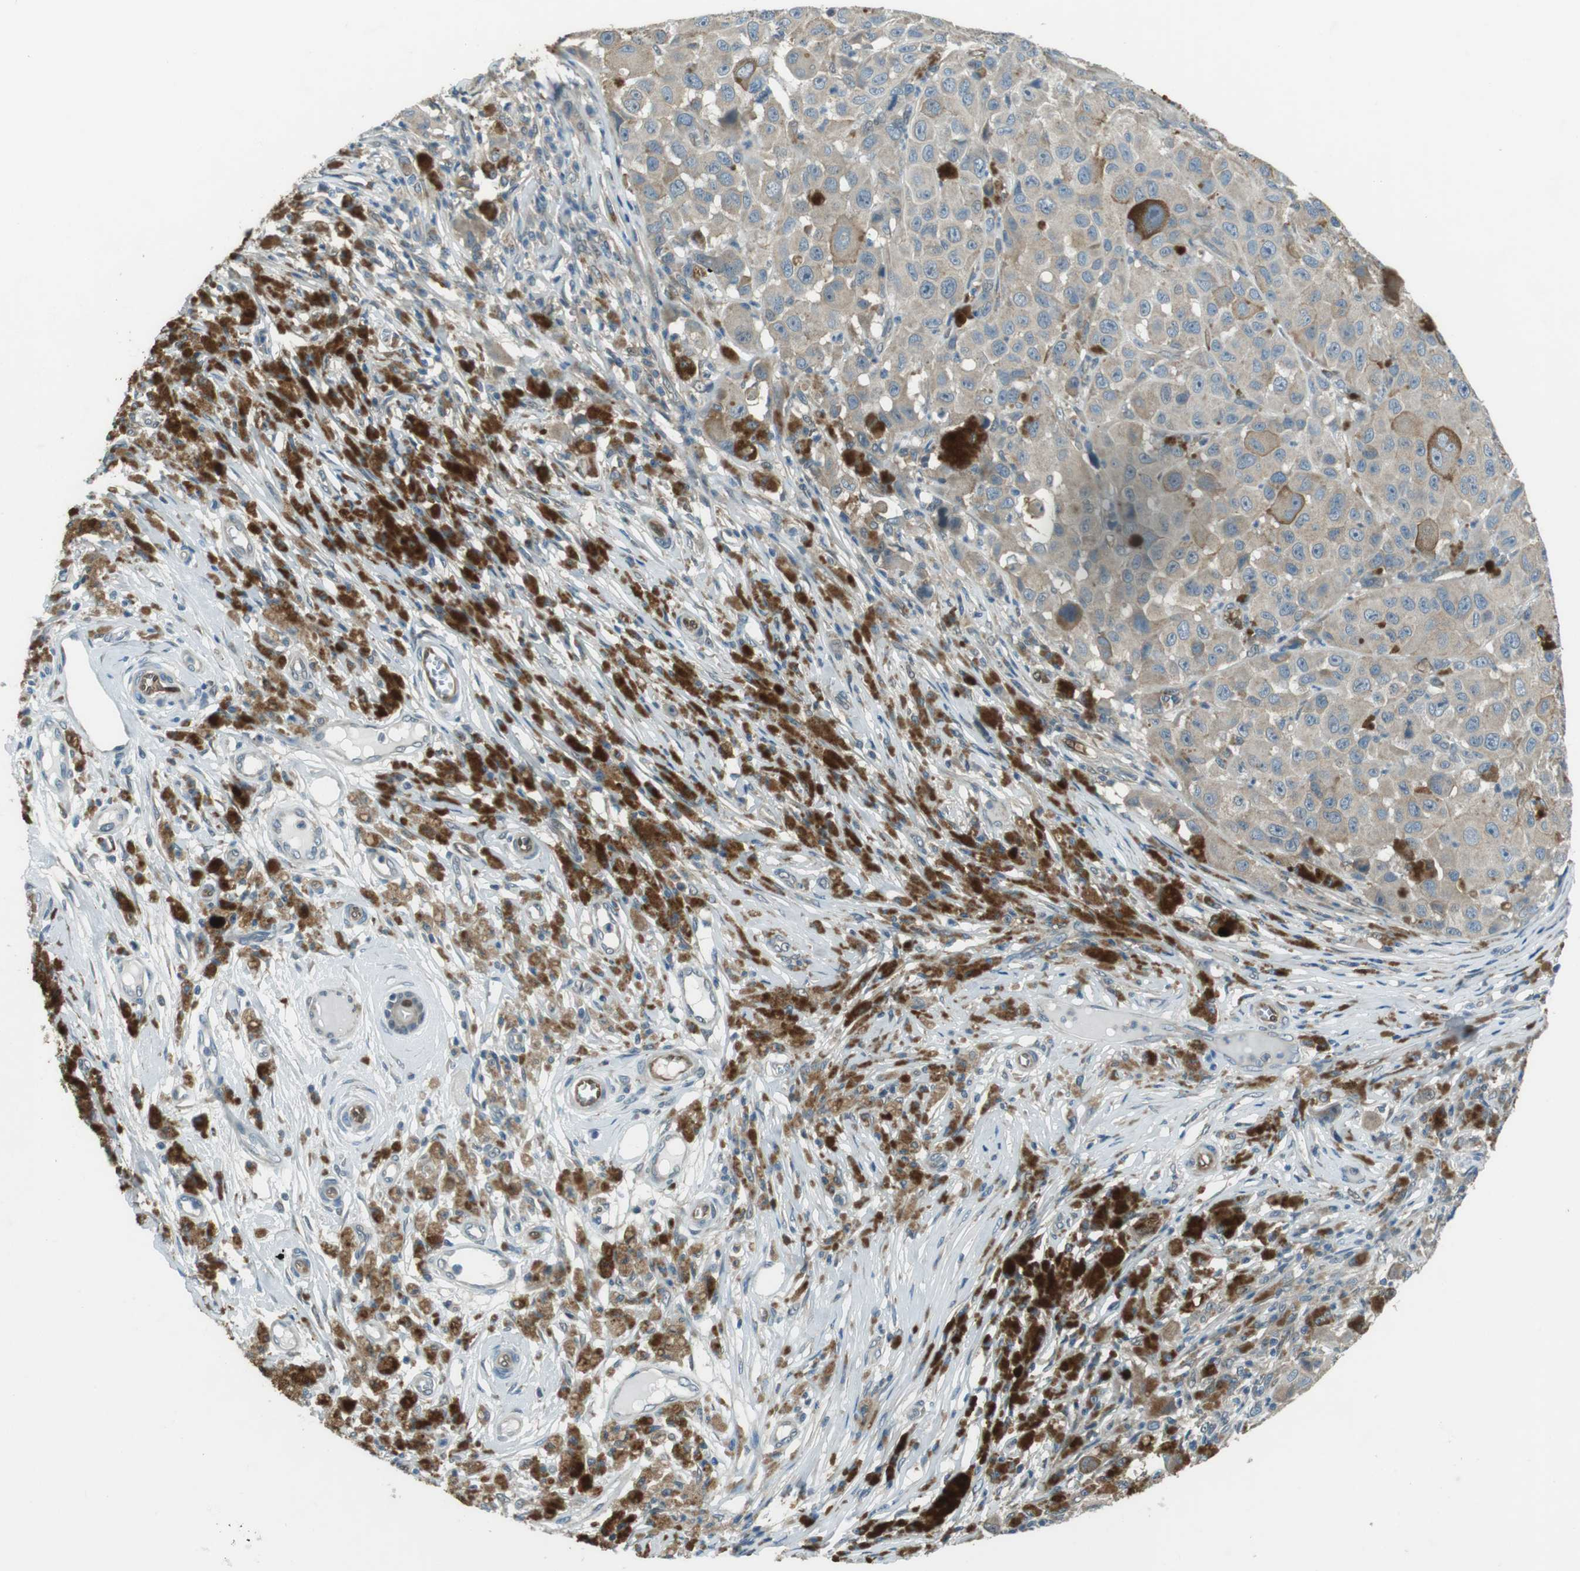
{"staining": {"intensity": "weak", "quantity": ">75%", "location": "cytoplasmic/membranous"}, "tissue": "melanoma", "cell_type": "Tumor cells", "image_type": "cancer", "snomed": [{"axis": "morphology", "description": "Malignant melanoma, NOS"}, {"axis": "topography", "description": "Skin"}], "caption": "Immunohistochemical staining of malignant melanoma demonstrates low levels of weak cytoplasmic/membranous staining in about >75% of tumor cells.", "gene": "MFAP3", "patient": {"sex": "male", "age": 96}}